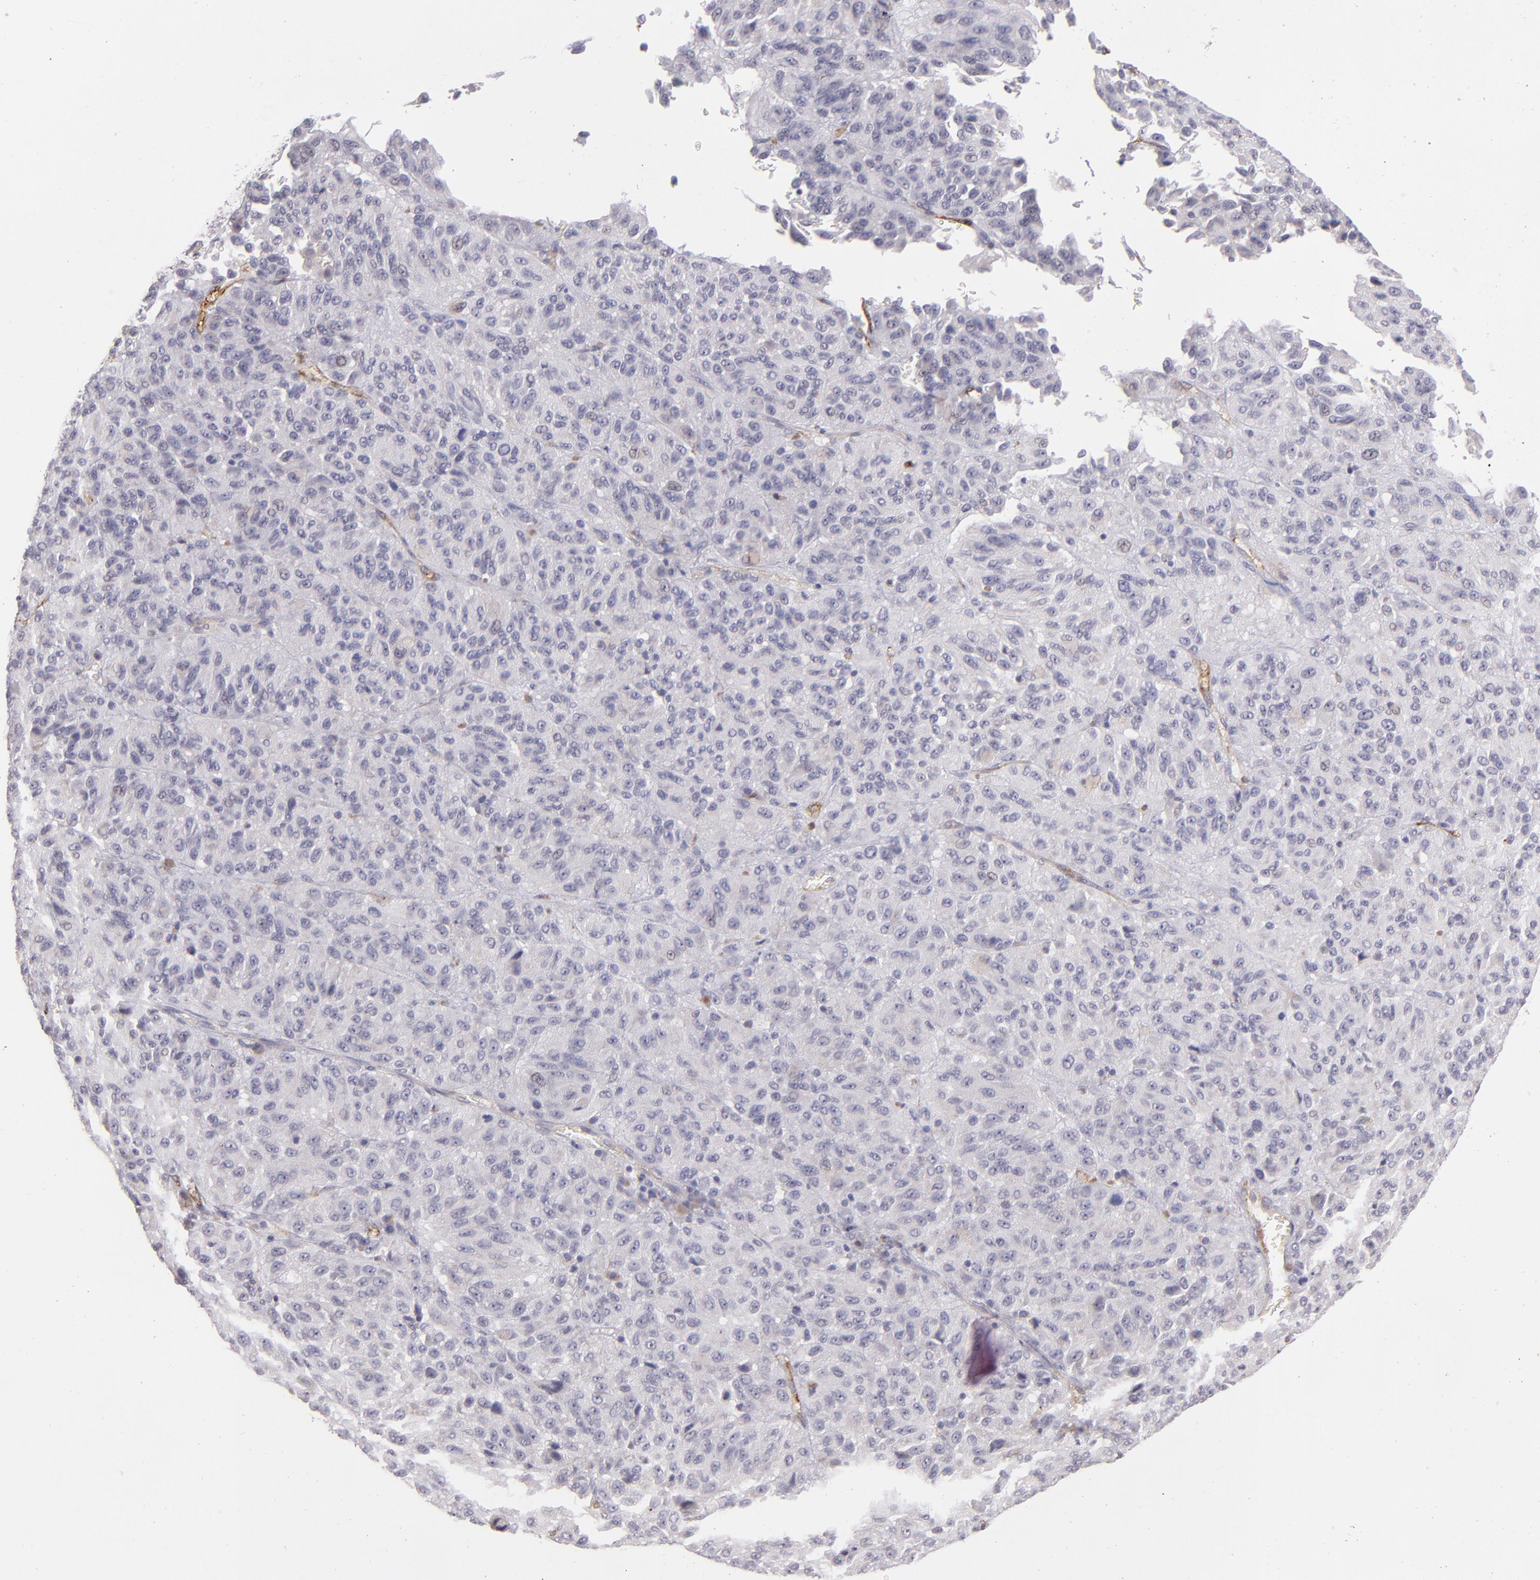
{"staining": {"intensity": "negative", "quantity": "none", "location": "none"}, "tissue": "melanoma", "cell_type": "Tumor cells", "image_type": "cancer", "snomed": [{"axis": "morphology", "description": "Malignant melanoma, Metastatic site"}, {"axis": "topography", "description": "Lung"}], "caption": "Immunohistochemistry micrograph of neoplastic tissue: melanoma stained with DAB (3,3'-diaminobenzidine) reveals no significant protein positivity in tumor cells.", "gene": "THBD", "patient": {"sex": "male", "age": 64}}